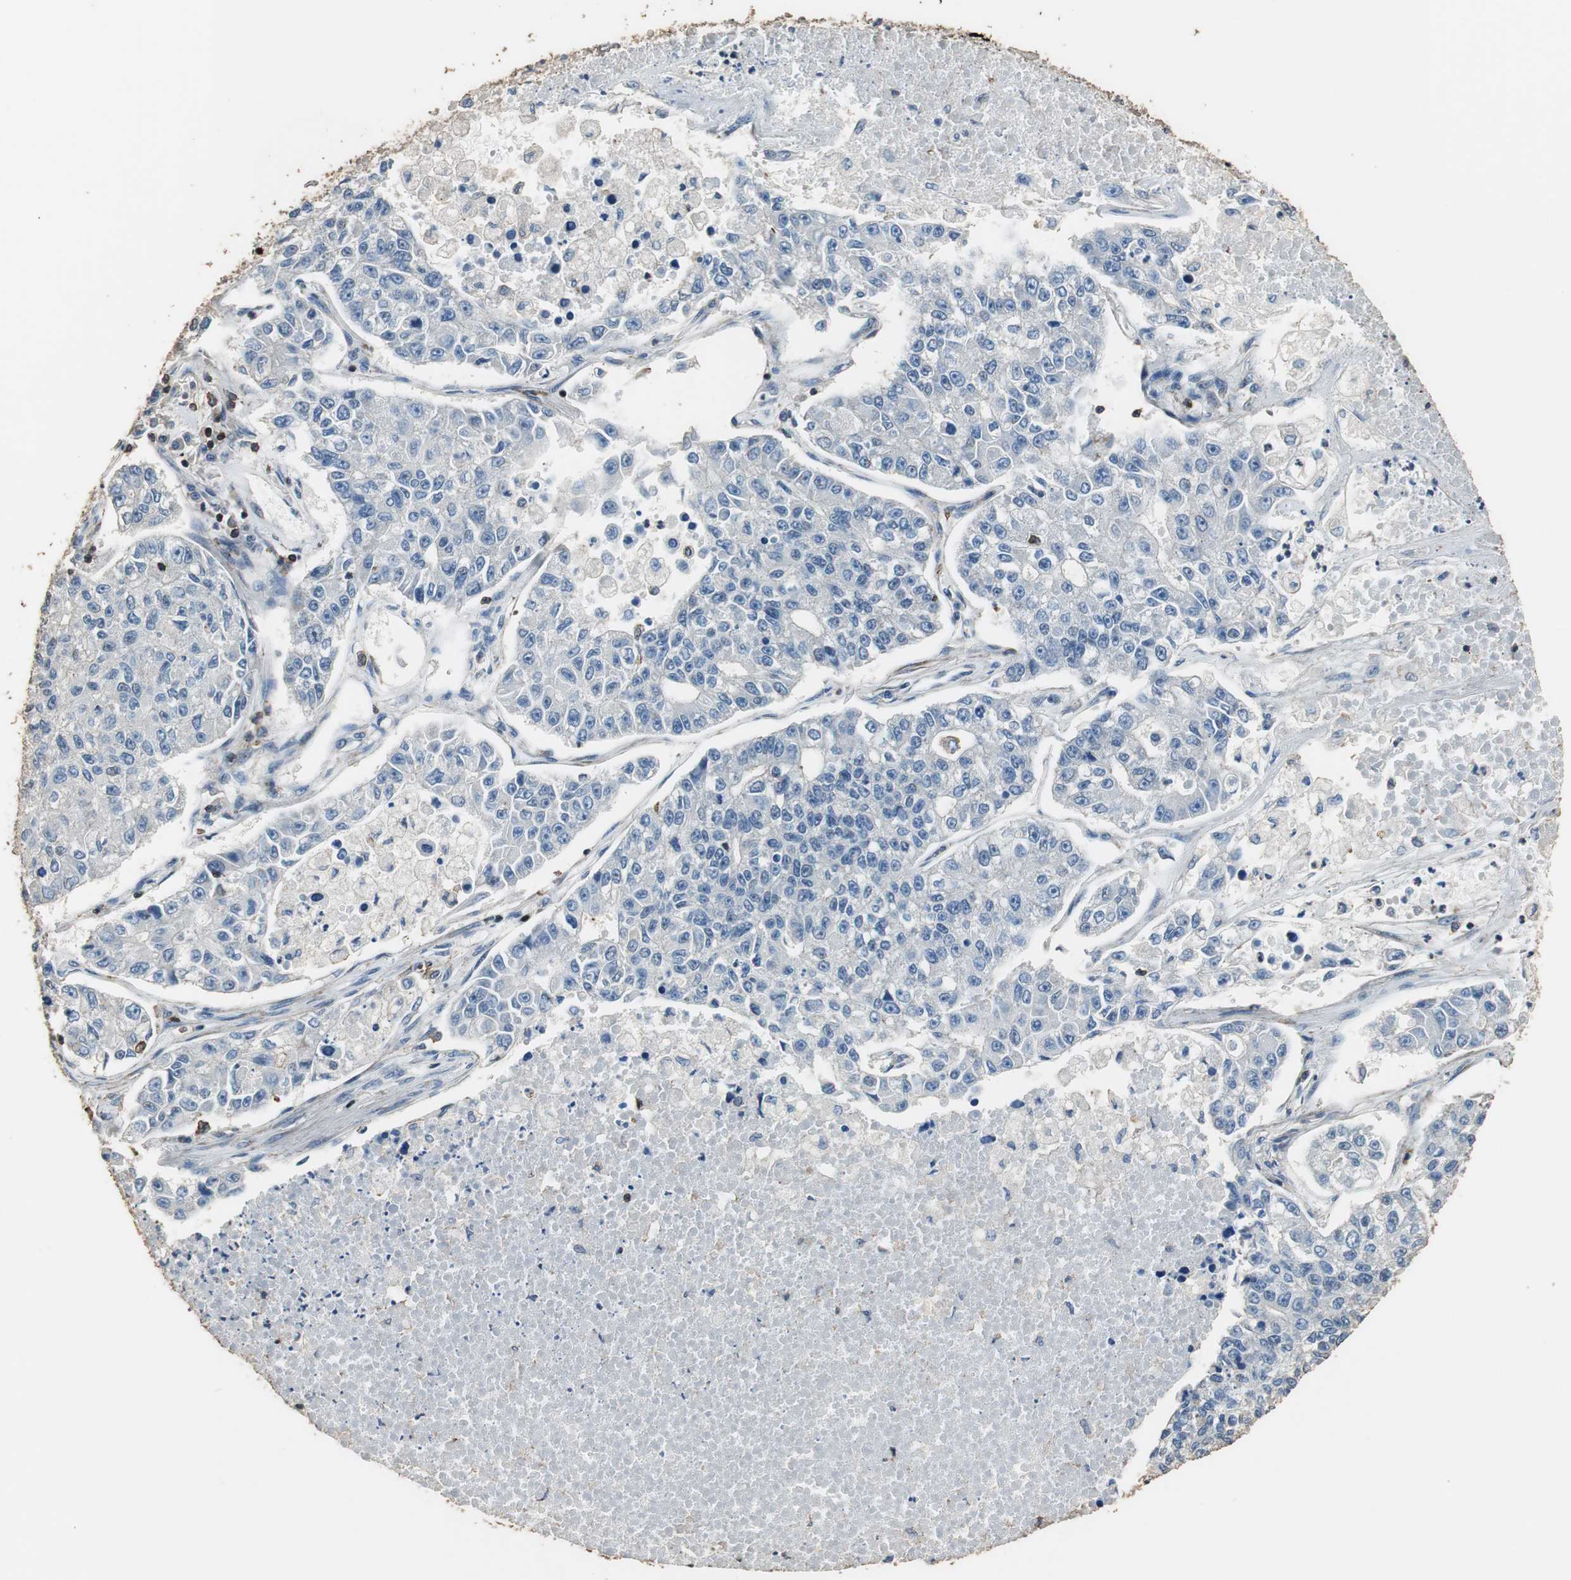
{"staining": {"intensity": "negative", "quantity": "none", "location": "none"}, "tissue": "lung cancer", "cell_type": "Tumor cells", "image_type": "cancer", "snomed": [{"axis": "morphology", "description": "Adenocarcinoma, NOS"}, {"axis": "topography", "description": "Lung"}], "caption": "This is an IHC photomicrograph of human lung adenocarcinoma. There is no staining in tumor cells.", "gene": "PRKRA", "patient": {"sex": "male", "age": 49}}